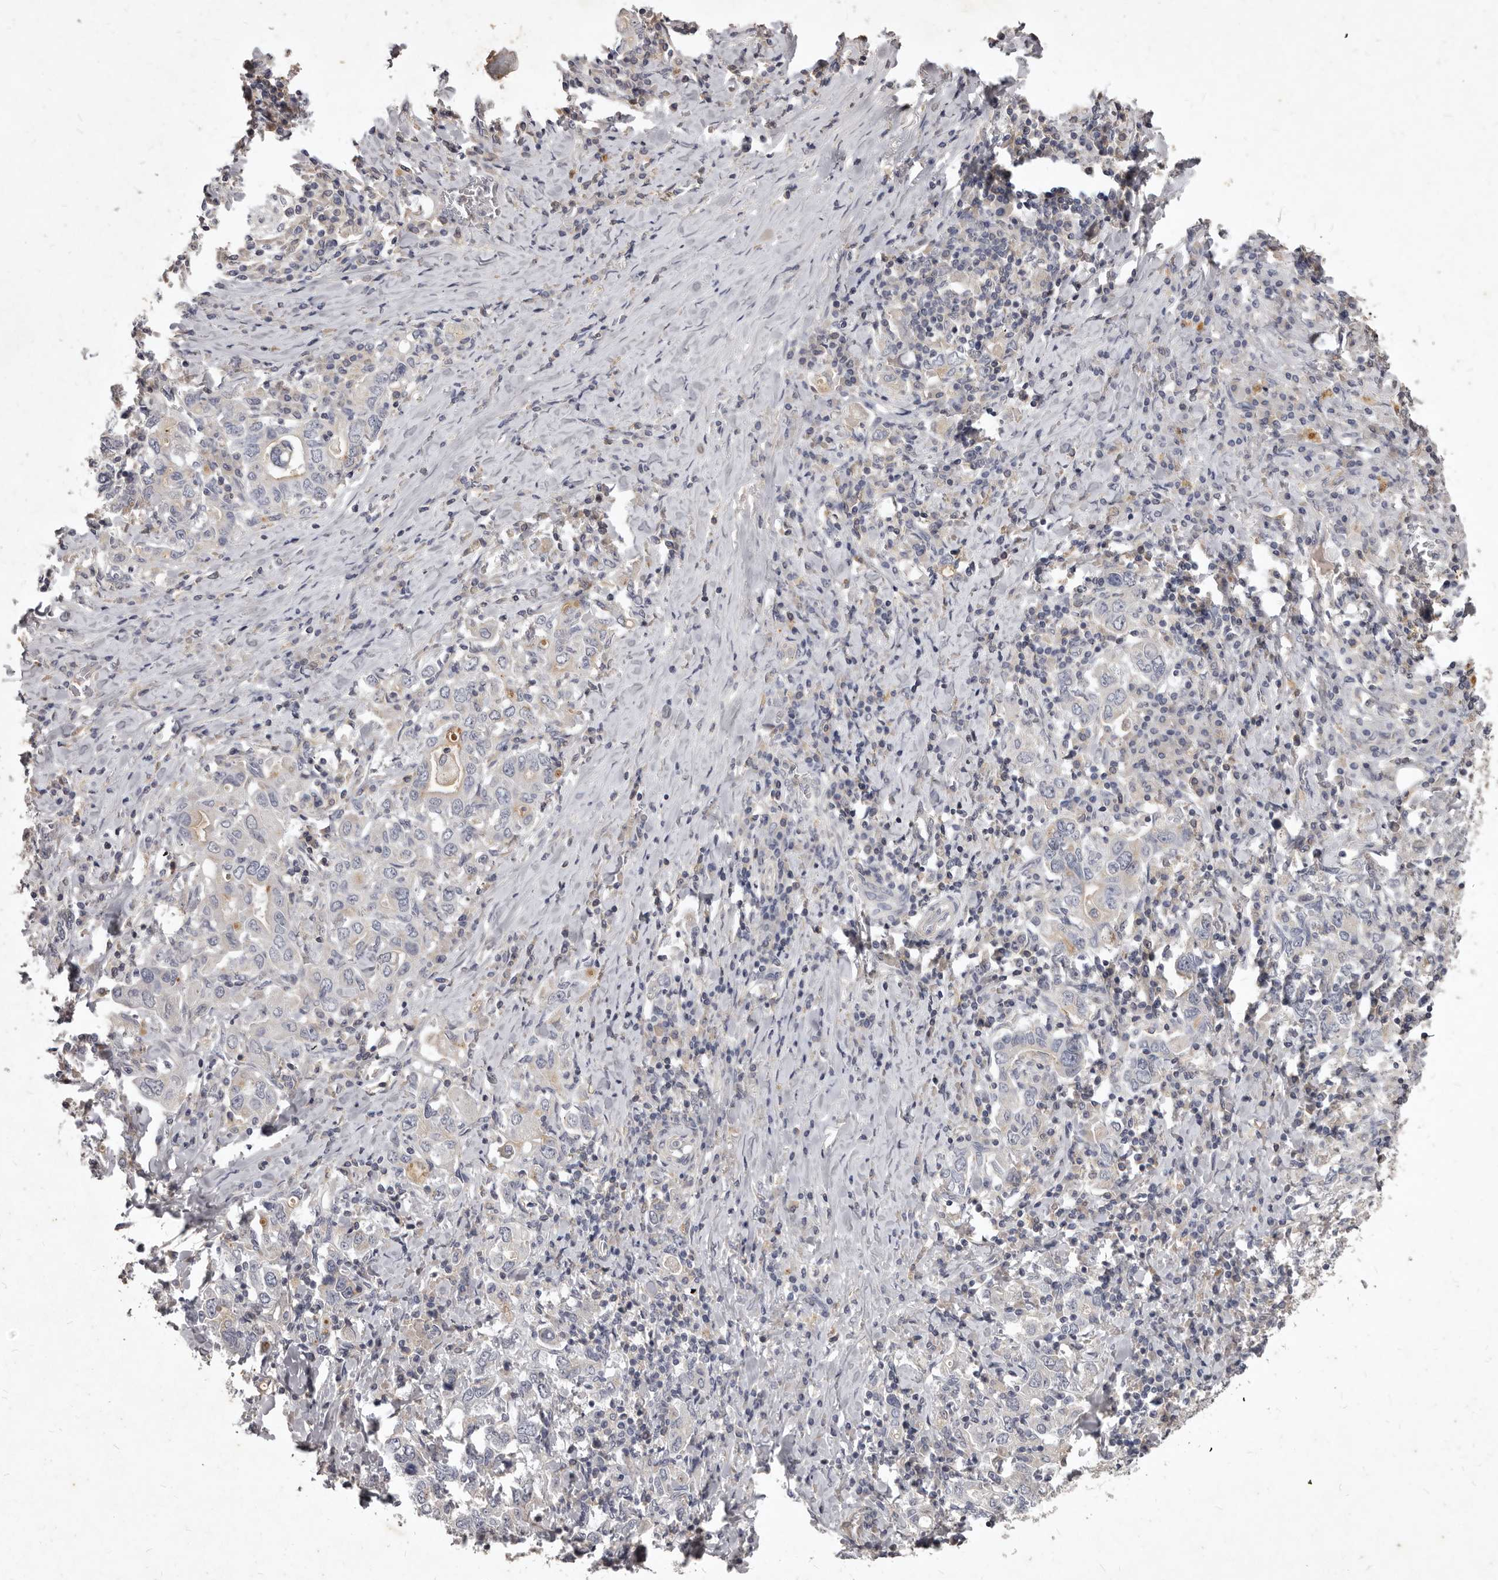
{"staining": {"intensity": "weak", "quantity": "<25%", "location": "cytoplasmic/membranous"}, "tissue": "stomach cancer", "cell_type": "Tumor cells", "image_type": "cancer", "snomed": [{"axis": "morphology", "description": "Adenocarcinoma, NOS"}, {"axis": "topography", "description": "Stomach, upper"}], "caption": "Immunohistochemical staining of human stomach cancer (adenocarcinoma) demonstrates no significant expression in tumor cells.", "gene": "GPRC5C", "patient": {"sex": "male", "age": 62}}